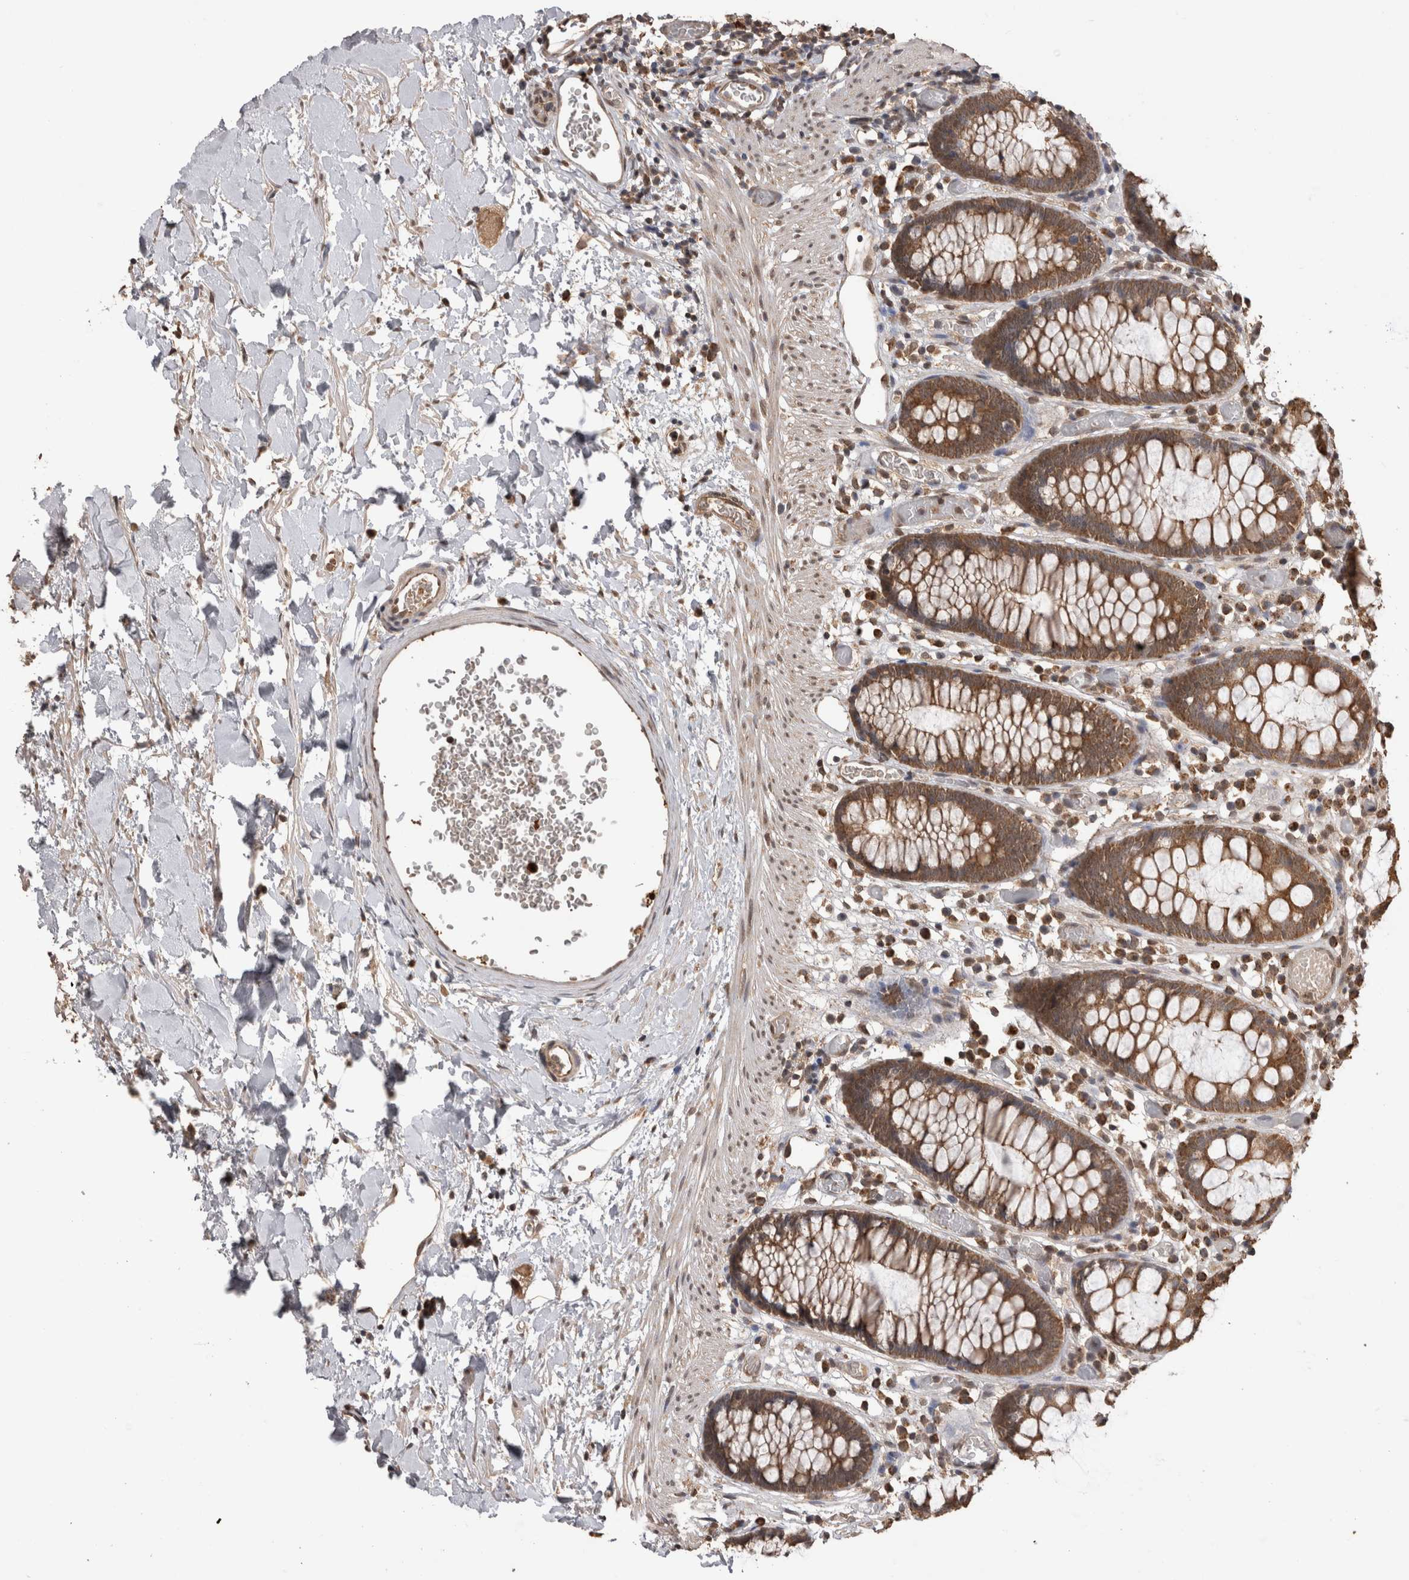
{"staining": {"intensity": "moderate", "quantity": ">75%", "location": "cytoplasmic/membranous"}, "tissue": "colon", "cell_type": "Endothelial cells", "image_type": "normal", "snomed": [{"axis": "morphology", "description": "Normal tissue, NOS"}, {"axis": "topography", "description": "Colon"}], "caption": "Normal colon was stained to show a protein in brown. There is medium levels of moderate cytoplasmic/membranous staining in approximately >75% of endothelial cells. The protein is shown in brown color, while the nuclei are stained blue.", "gene": "PAK4", "patient": {"sex": "male", "age": 14}}